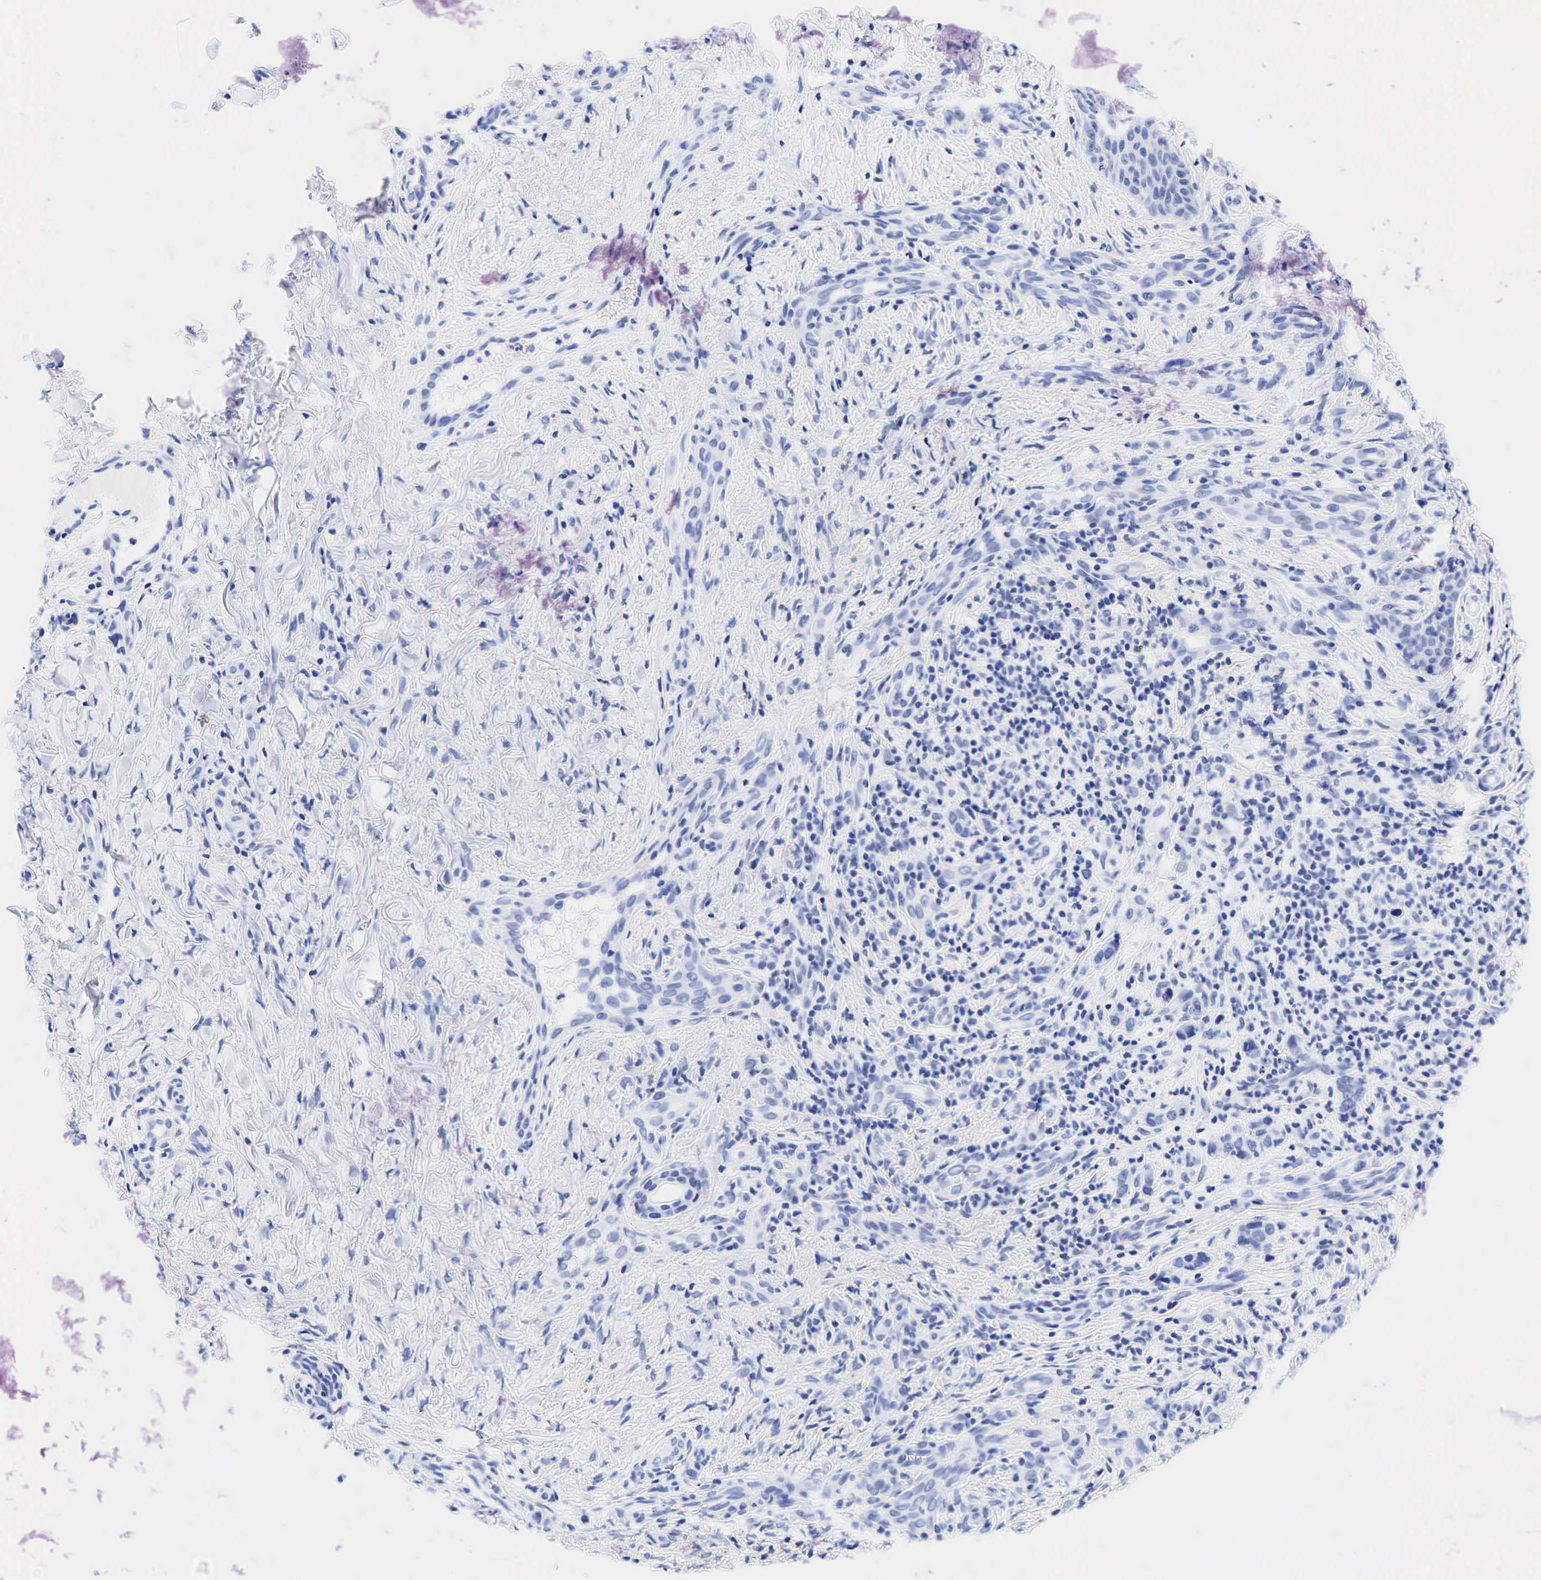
{"staining": {"intensity": "negative", "quantity": "none", "location": "none"}, "tissue": "skin cancer", "cell_type": "Tumor cells", "image_type": "cancer", "snomed": [{"axis": "morphology", "description": "Normal tissue, NOS"}, {"axis": "morphology", "description": "Basal cell carcinoma"}, {"axis": "topography", "description": "Skin"}], "caption": "Basal cell carcinoma (skin) stained for a protein using immunohistochemistry exhibits no staining tumor cells.", "gene": "ESR1", "patient": {"sex": "male", "age": 81}}